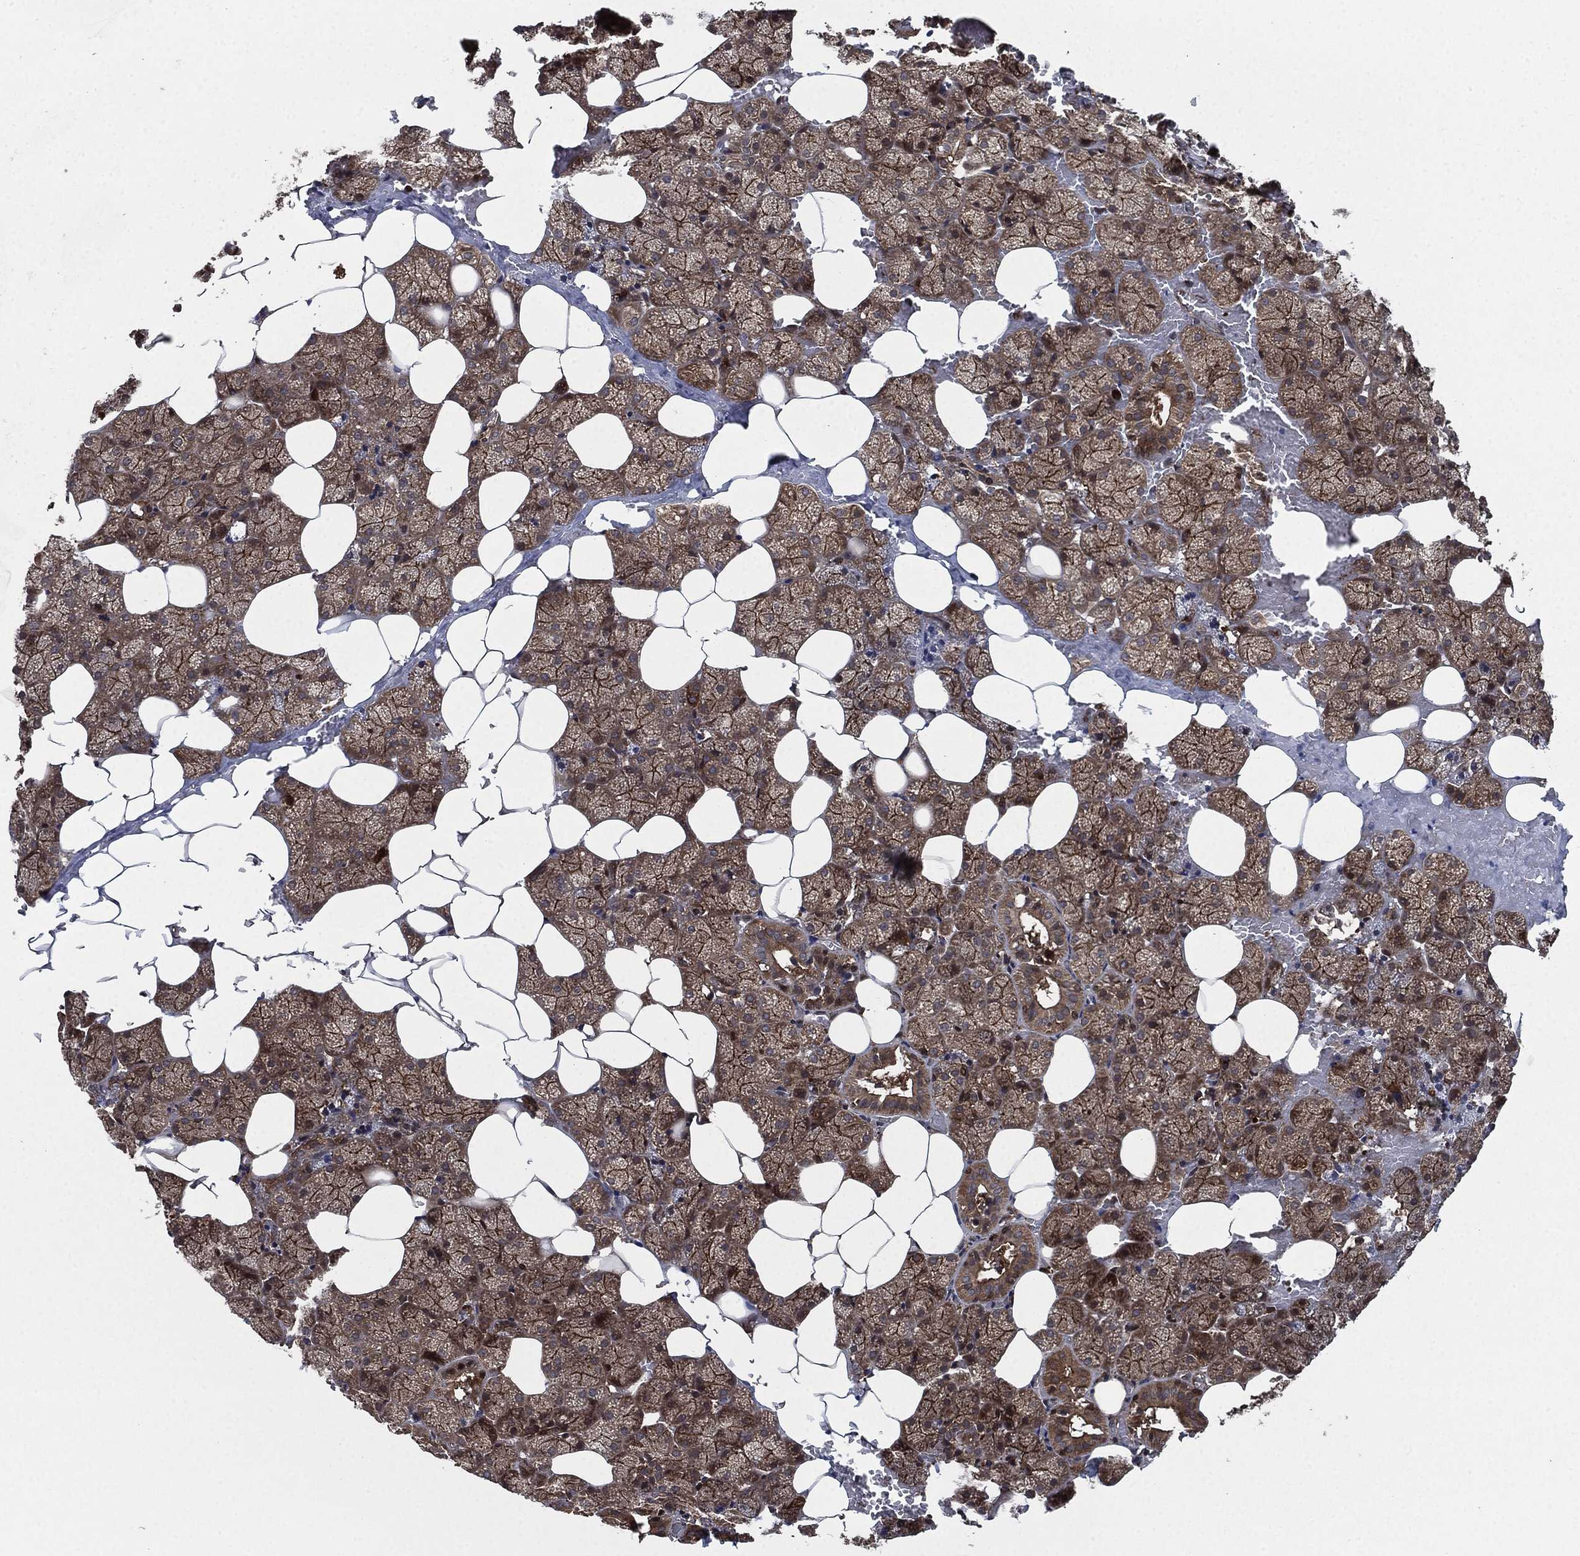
{"staining": {"intensity": "moderate", "quantity": ">75%", "location": "cytoplasmic/membranous"}, "tissue": "salivary gland", "cell_type": "Glandular cells", "image_type": "normal", "snomed": [{"axis": "morphology", "description": "Normal tissue, NOS"}, {"axis": "topography", "description": "Salivary gland"}], "caption": "Immunohistochemical staining of unremarkable human salivary gland demonstrates medium levels of moderate cytoplasmic/membranous staining in approximately >75% of glandular cells. Nuclei are stained in blue.", "gene": "RAP1GDS1", "patient": {"sex": "male", "age": 38}}